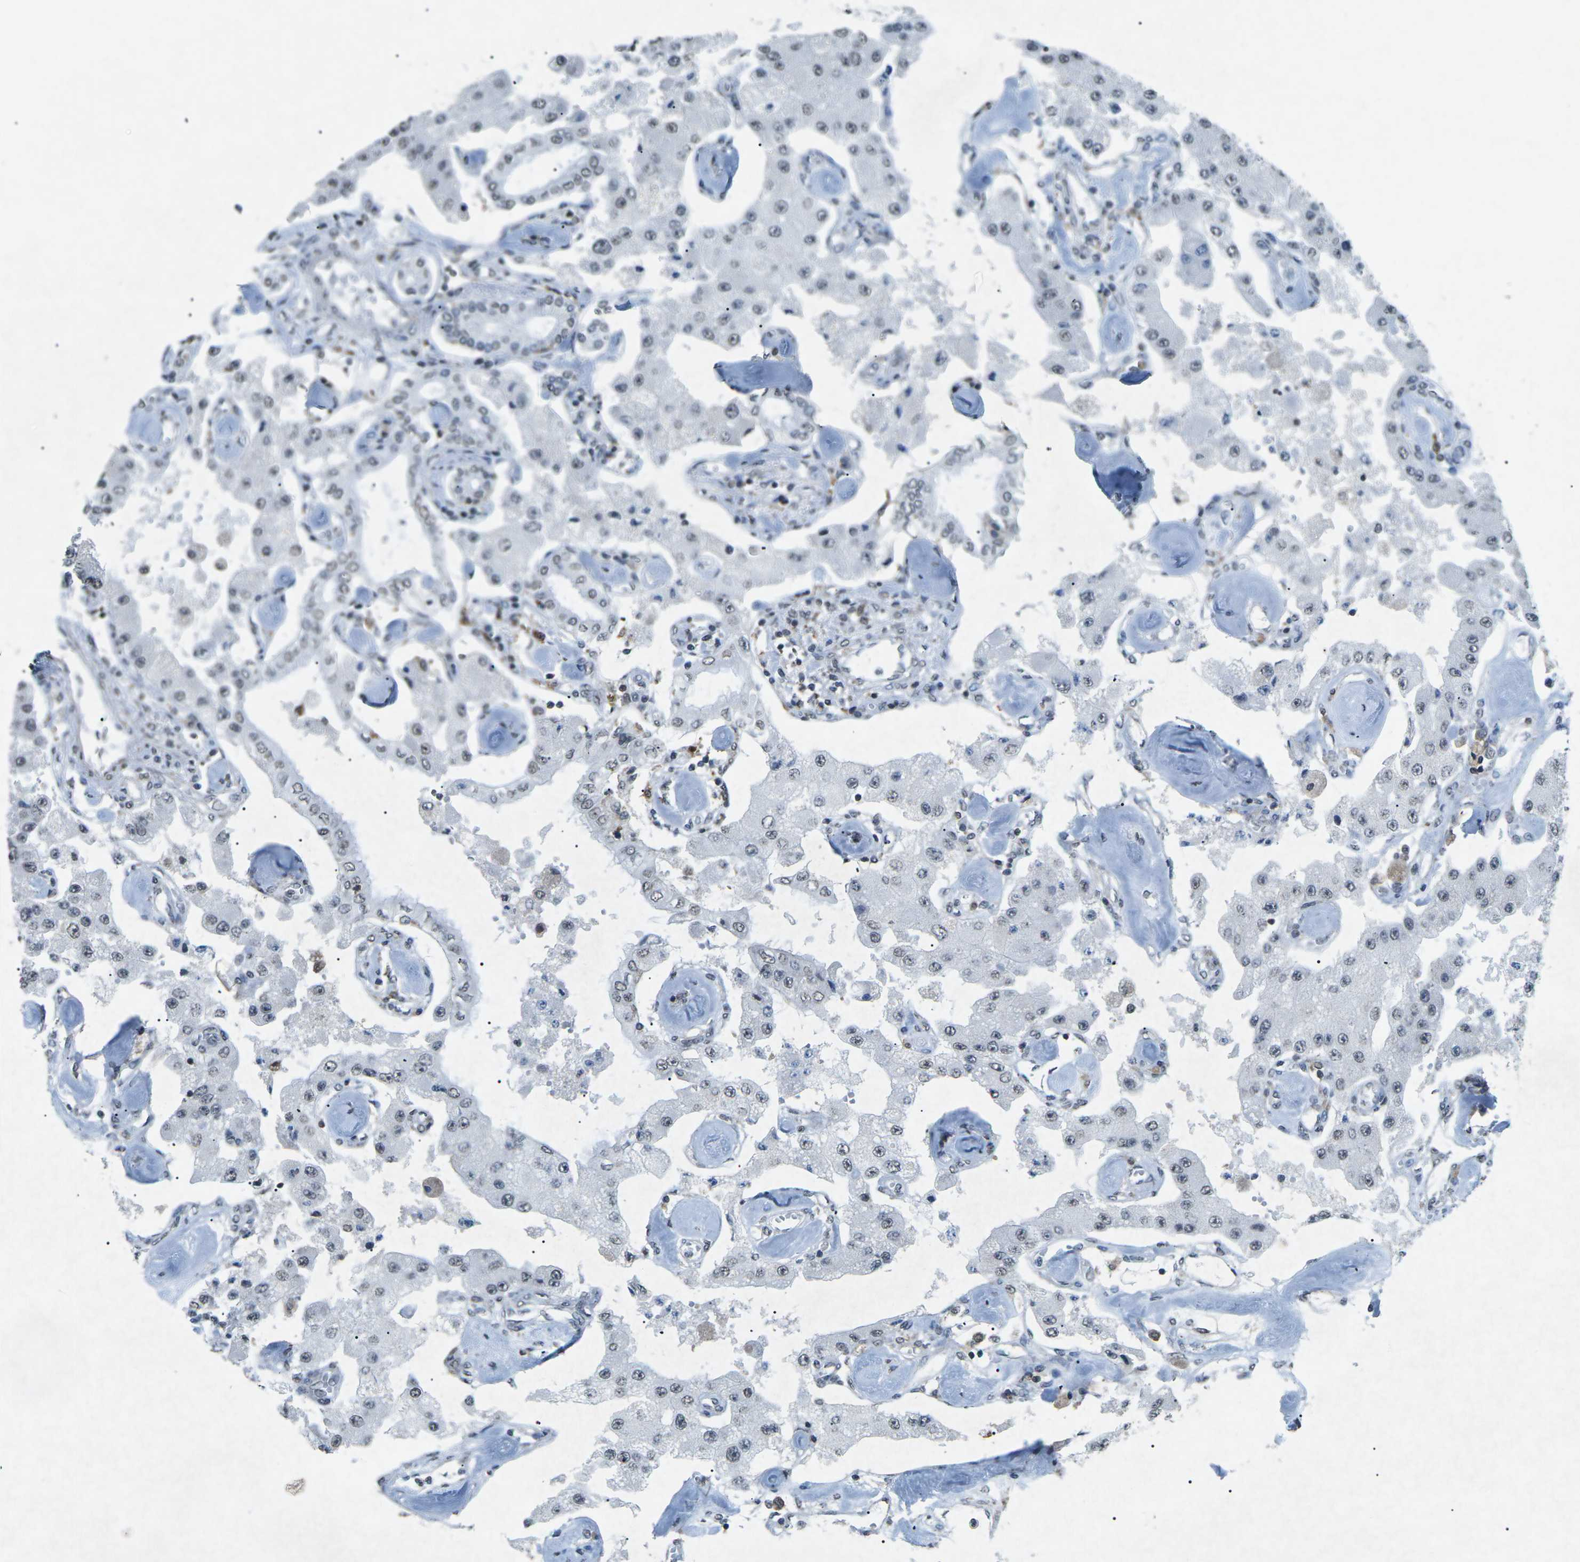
{"staining": {"intensity": "weak", "quantity": "25%-75%", "location": "nuclear"}, "tissue": "carcinoid", "cell_type": "Tumor cells", "image_type": "cancer", "snomed": [{"axis": "morphology", "description": "Carcinoid, malignant, NOS"}, {"axis": "topography", "description": "Pancreas"}], "caption": "There is low levels of weak nuclear staining in tumor cells of carcinoid, as demonstrated by immunohistochemical staining (brown color).", "gene": "TFR2", "patient": {"sex": "male", "age": 41}}